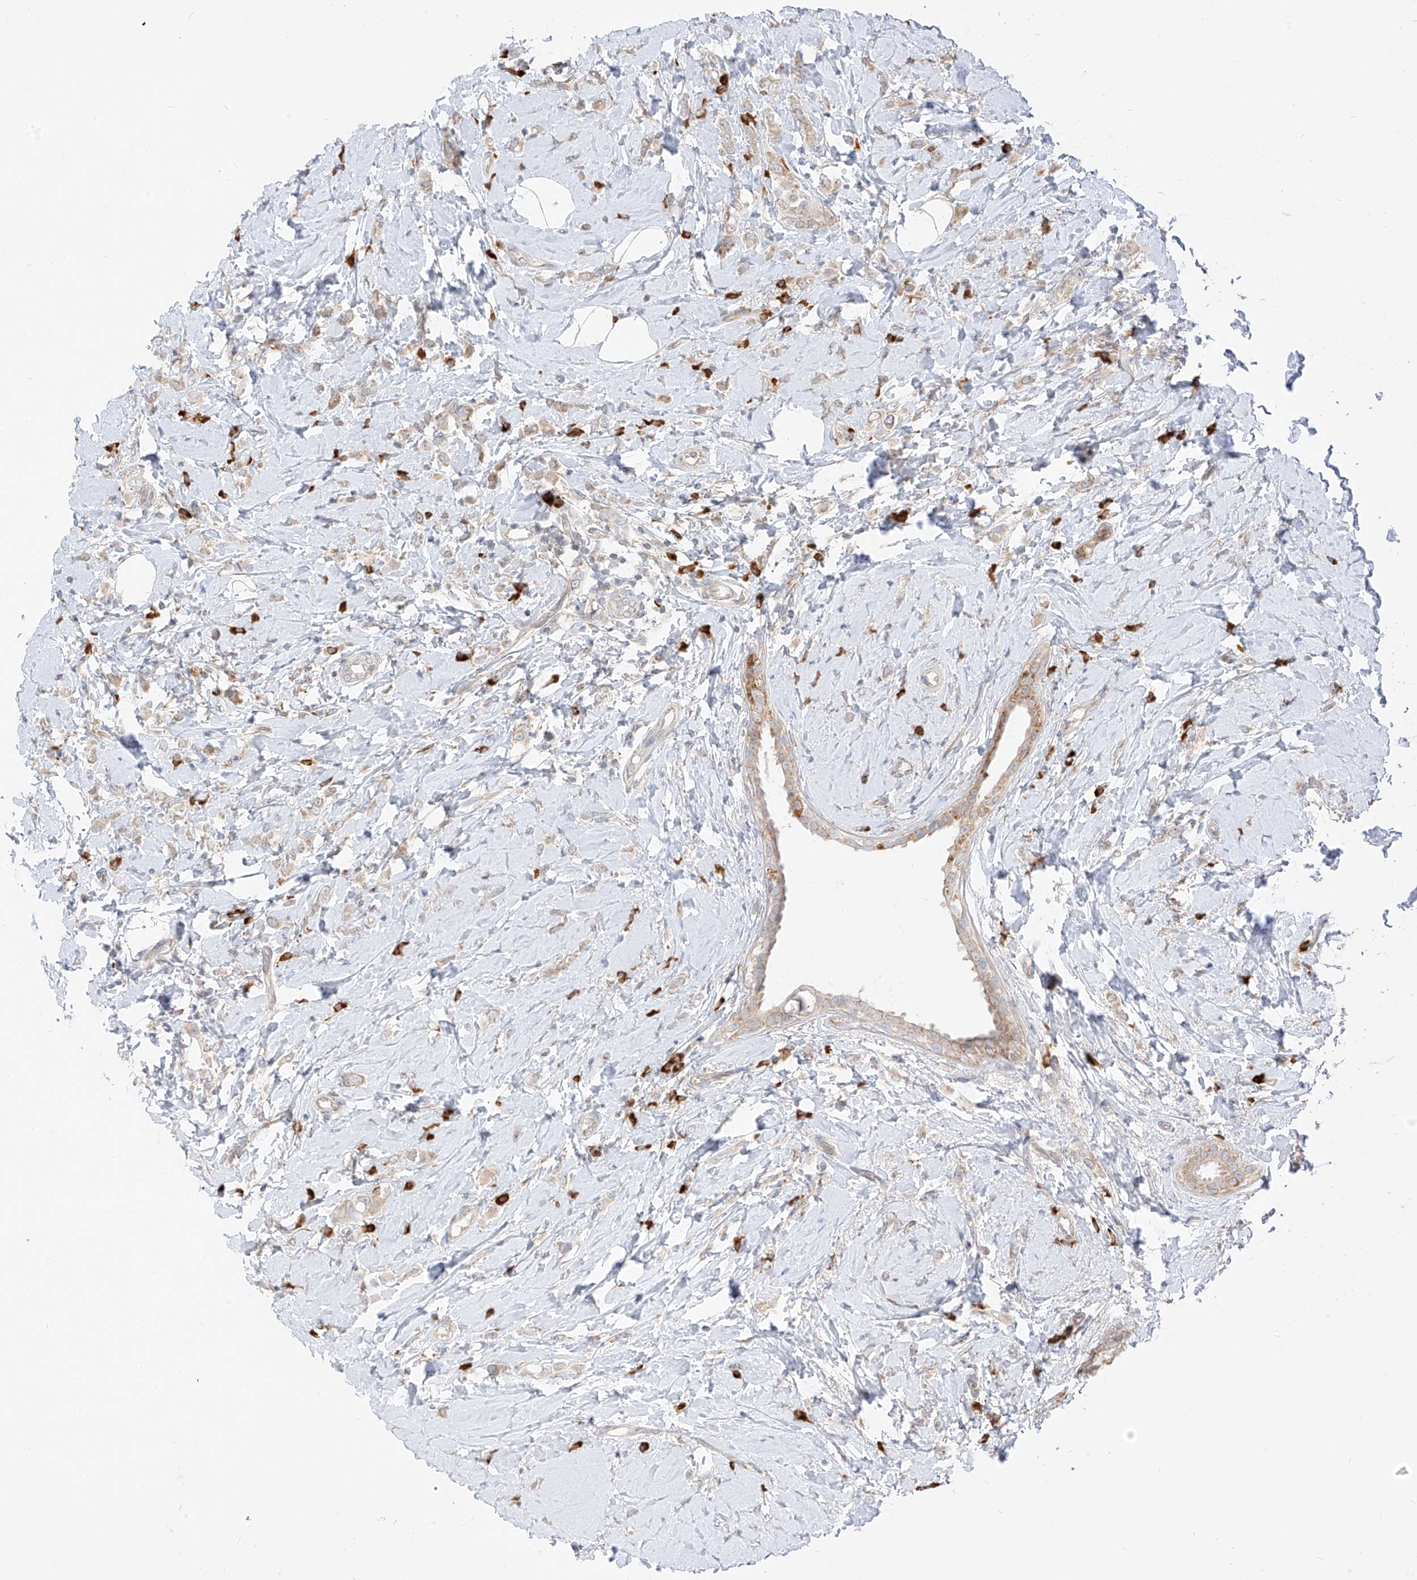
{"staining": {"intensity": "negative", "quantity": "none", "location": "none"}, "tissue": "breast cancer", "cell_type": "Tumor cells", "image_type": "cancer", "snomed": [{"axis": "morphology", "description": "Lobular carcinoma"}, {"axis": "topography", "description": "Breast"}], "caption": "An IHC micrograph of breast cancer is shown. There is no staining in tumor cells of breast cancer.", "gene": "STT3A", "patient": {"sex": "female", "age": 47}}